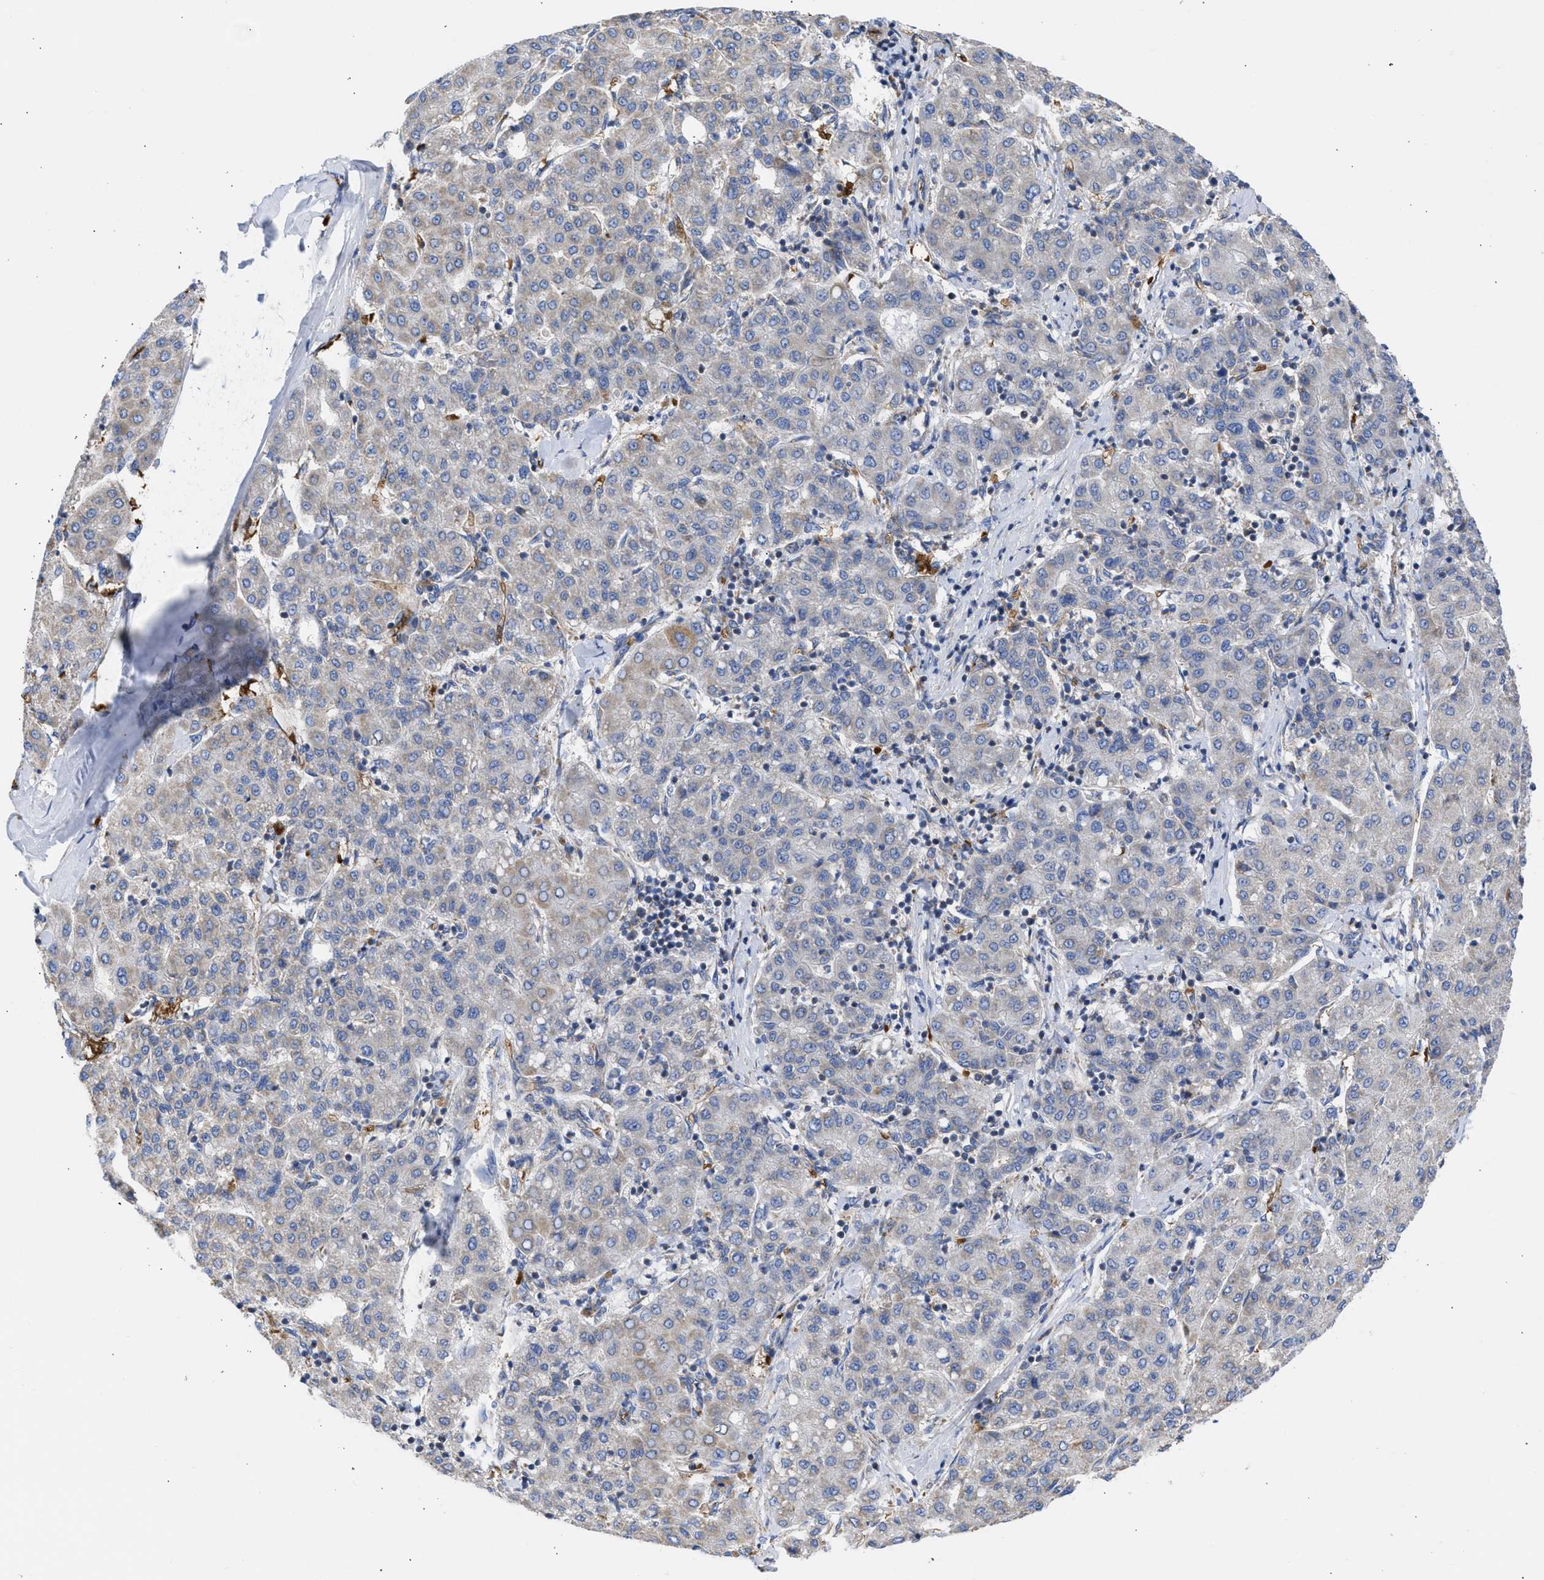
{"staining": {"intensity": "weak", "quantity": "<25%", "location": "cytoplasmic/membranous"}, "tissue": "liver cancer", "cell_type": "Tumor cells", "image_type": "cancer", "snomed": [{"axis": "morphology", "description": "Carcinoma, Hepatocellular, NOS"}, {"axis": "topography", "description": "Liver"}], "caption": "DAB immunohistochemical staining of liver cancer (hepatocellular carcinoma) demonstrates no significant staining in tumor cells.", "gene": "BTG3", "patient": {"sex": "male", "age": 65}}